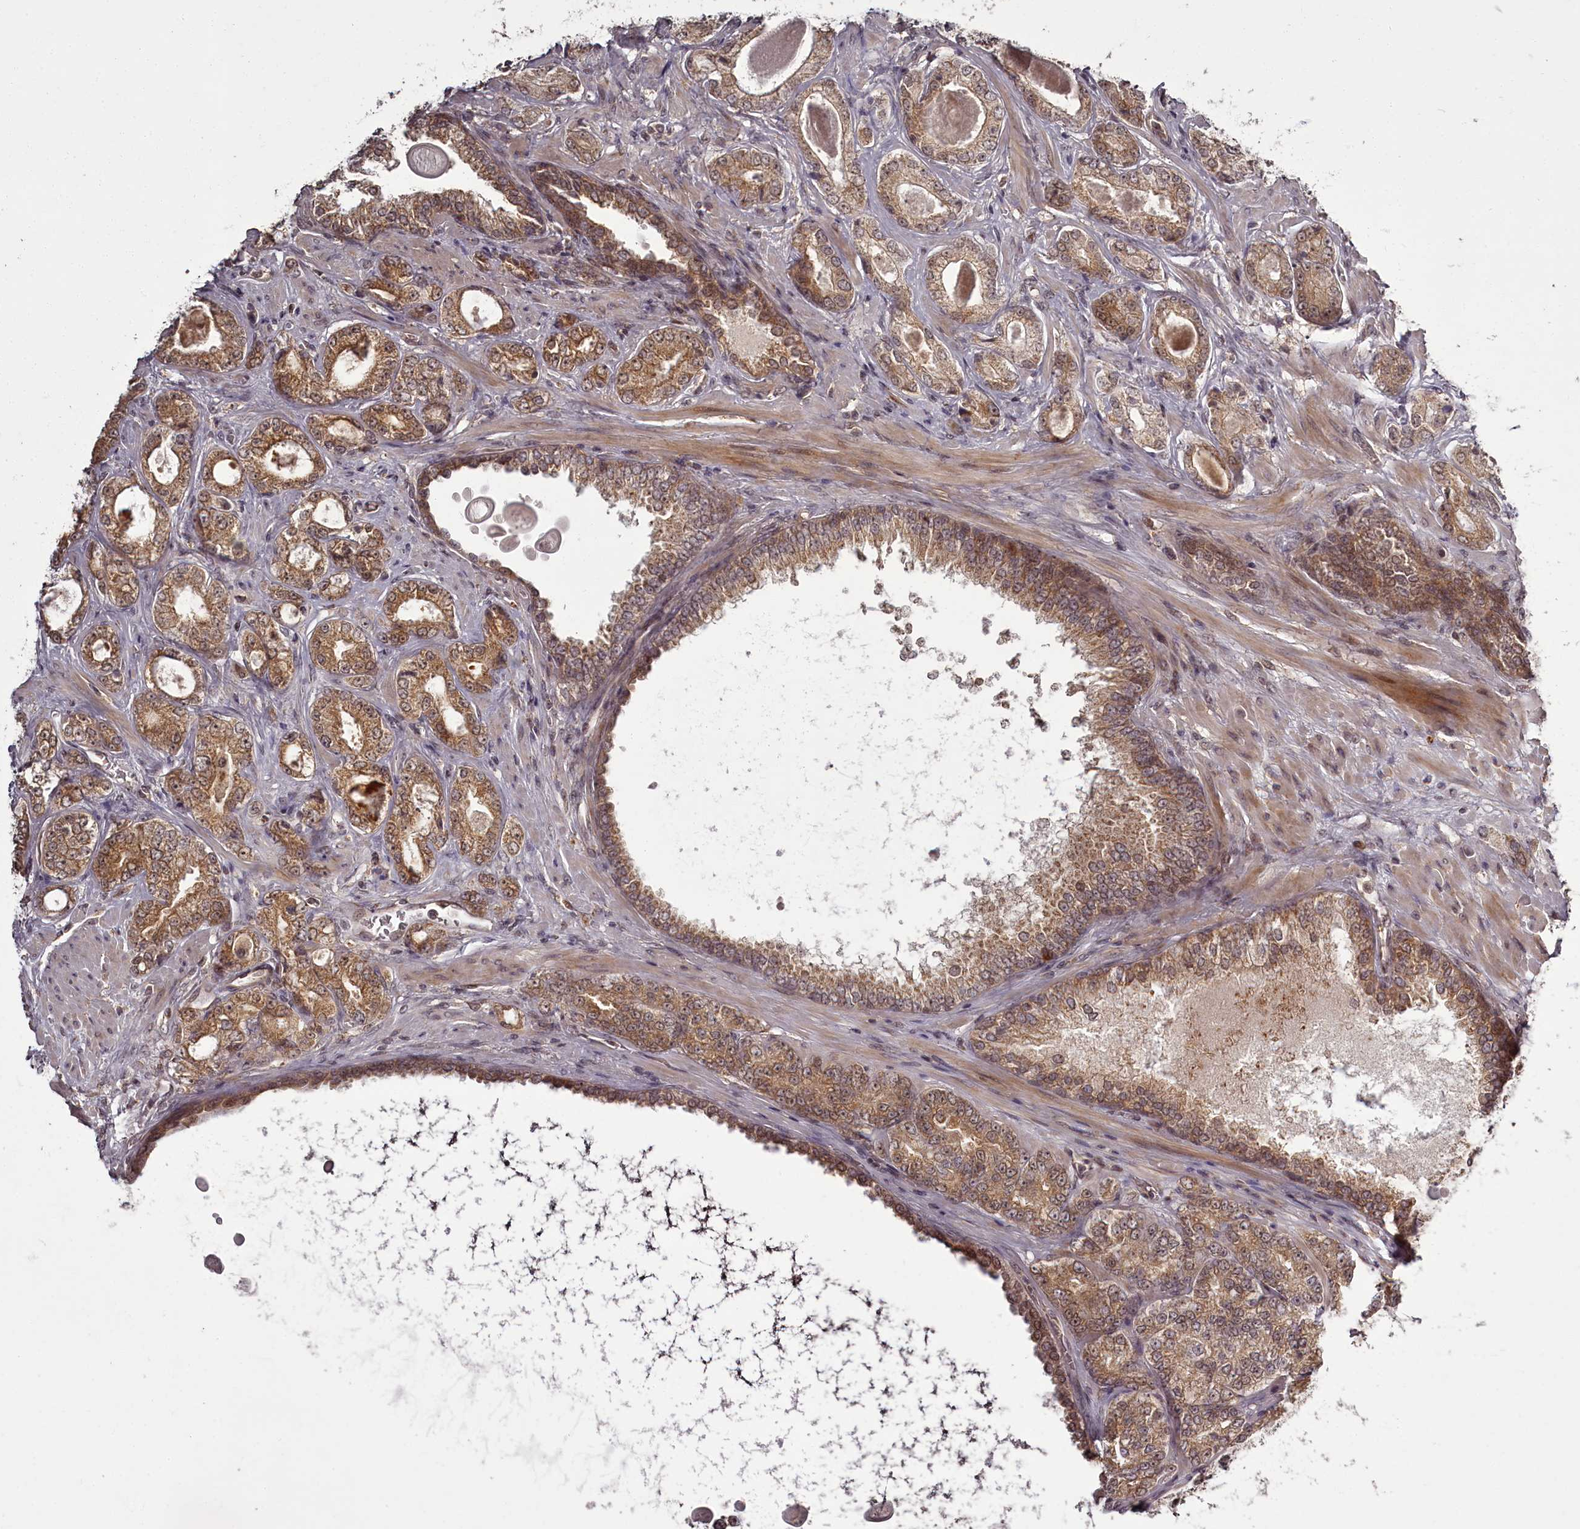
{"staining": {"intensity": "moderate", "quantity": ">75%", "location": "cytoplasmic/membranous"}, "tissue": "prostate cancer", "cell_type": "Tumor cells", "image_type": "cancer", "snomed": [{"axis": "morphology", "description": "Normal tissue, NOS"}, {"axis": "morphology", "description": "Adenocarcinoma, High grade"}, {"axis": "topography", "description": "Prostate"}], "caption": "DAB (3,3'-diaminobenzidine) immunohistochemical staining of prostate cancer (high-grade adenocarcinoma) reveals moderate cytoplasmic/membranous protein staining in about >75% of tumor cells.", "gene": "PCBP2", "patient": {"sex": "male", "age": 83}}